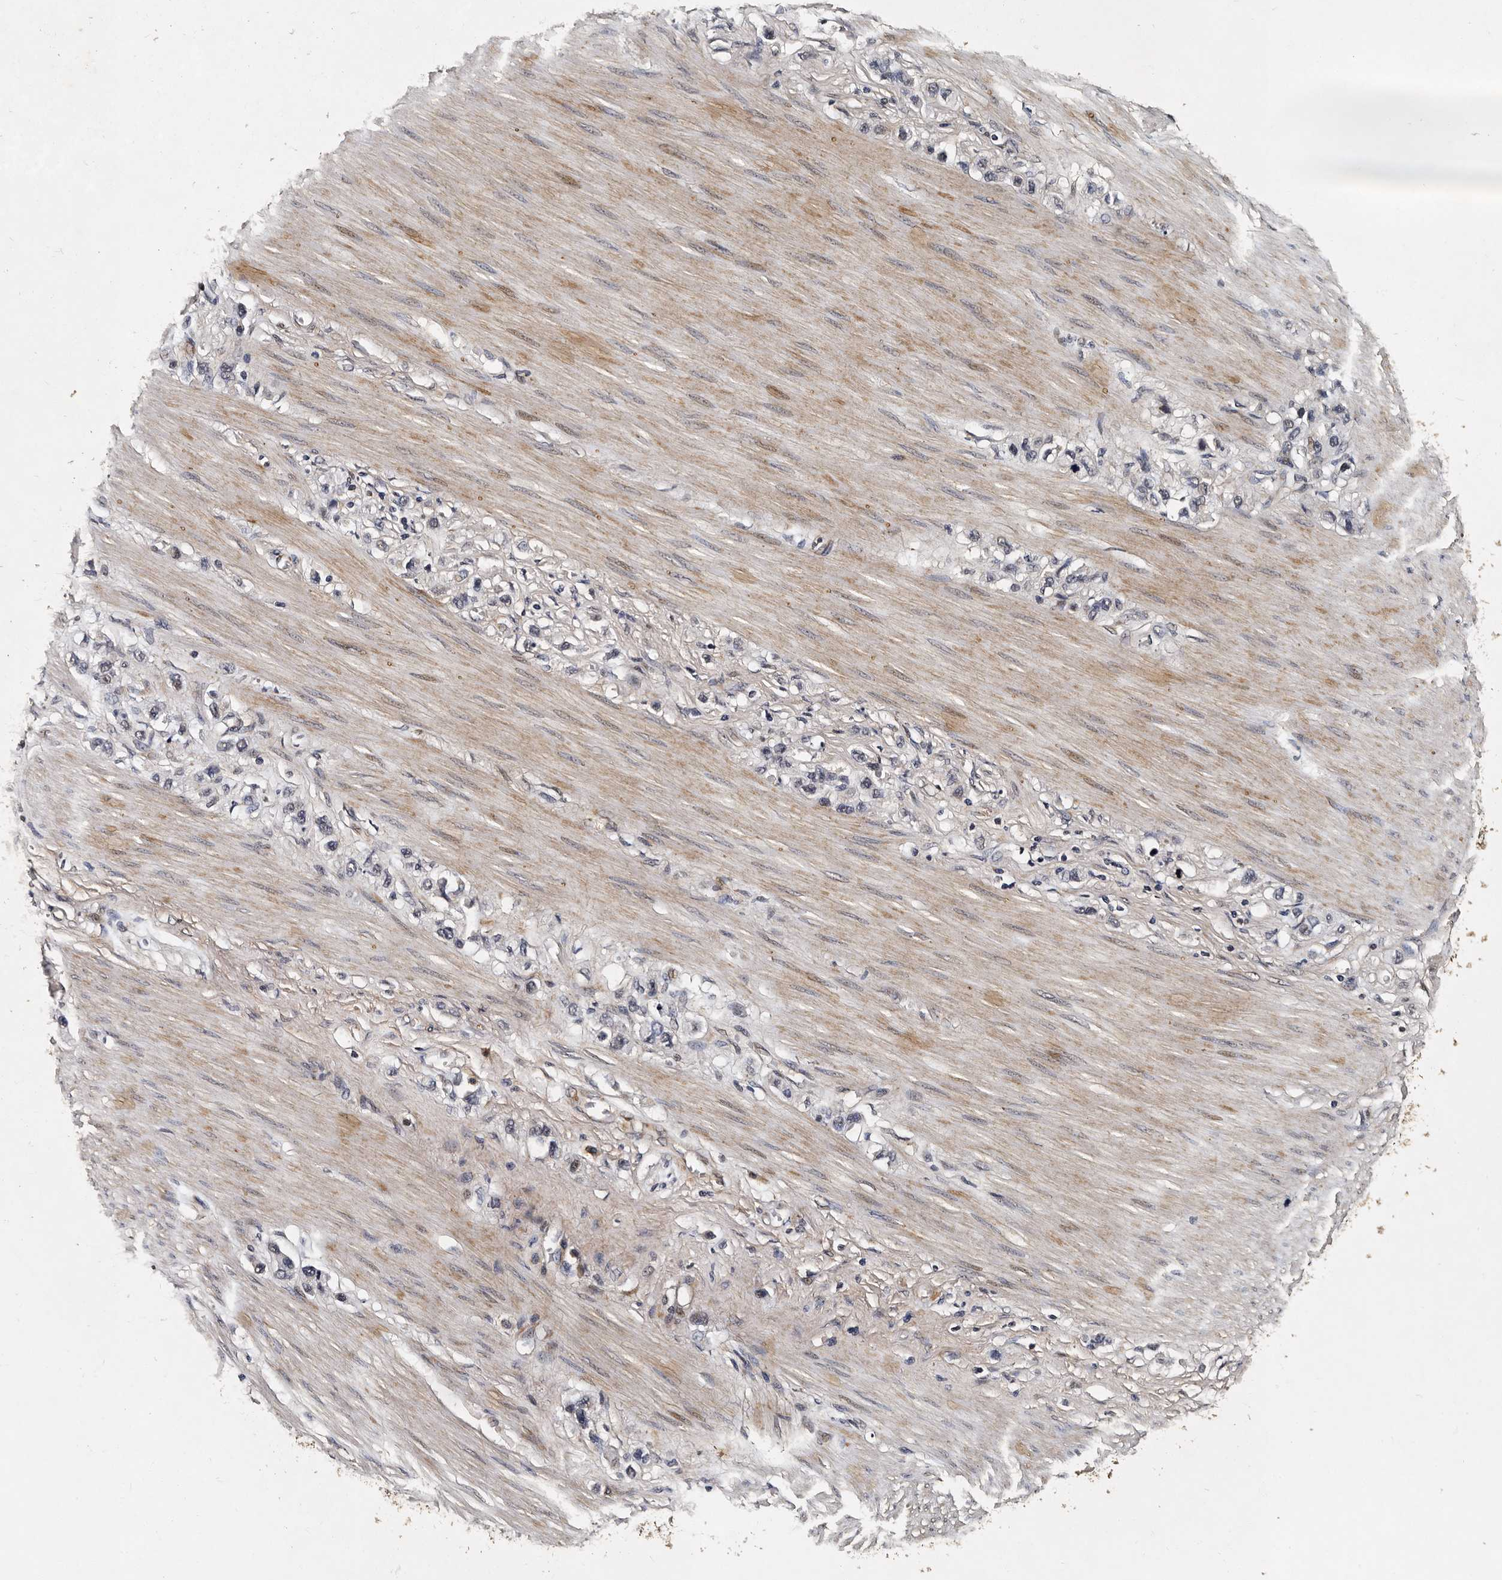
{"staining": {"intensity": "negative", "quantity": "none", "location": "none"}, "tissue": "stomach cancer", "cell_type": "Tumor cells", "image_type": "cancer", "snomed": [{"axis": "morphology", "description": "Adenocarcinoma, NOS"}, {"axis": "topography", "description": "Stomach"}], "caption": "Protein analysis of stomach adenocarcinoma reveals no significant positivity in tumor cells.", "gene": "CPNE3", "patient": {"sex": "female", "age": 65}}